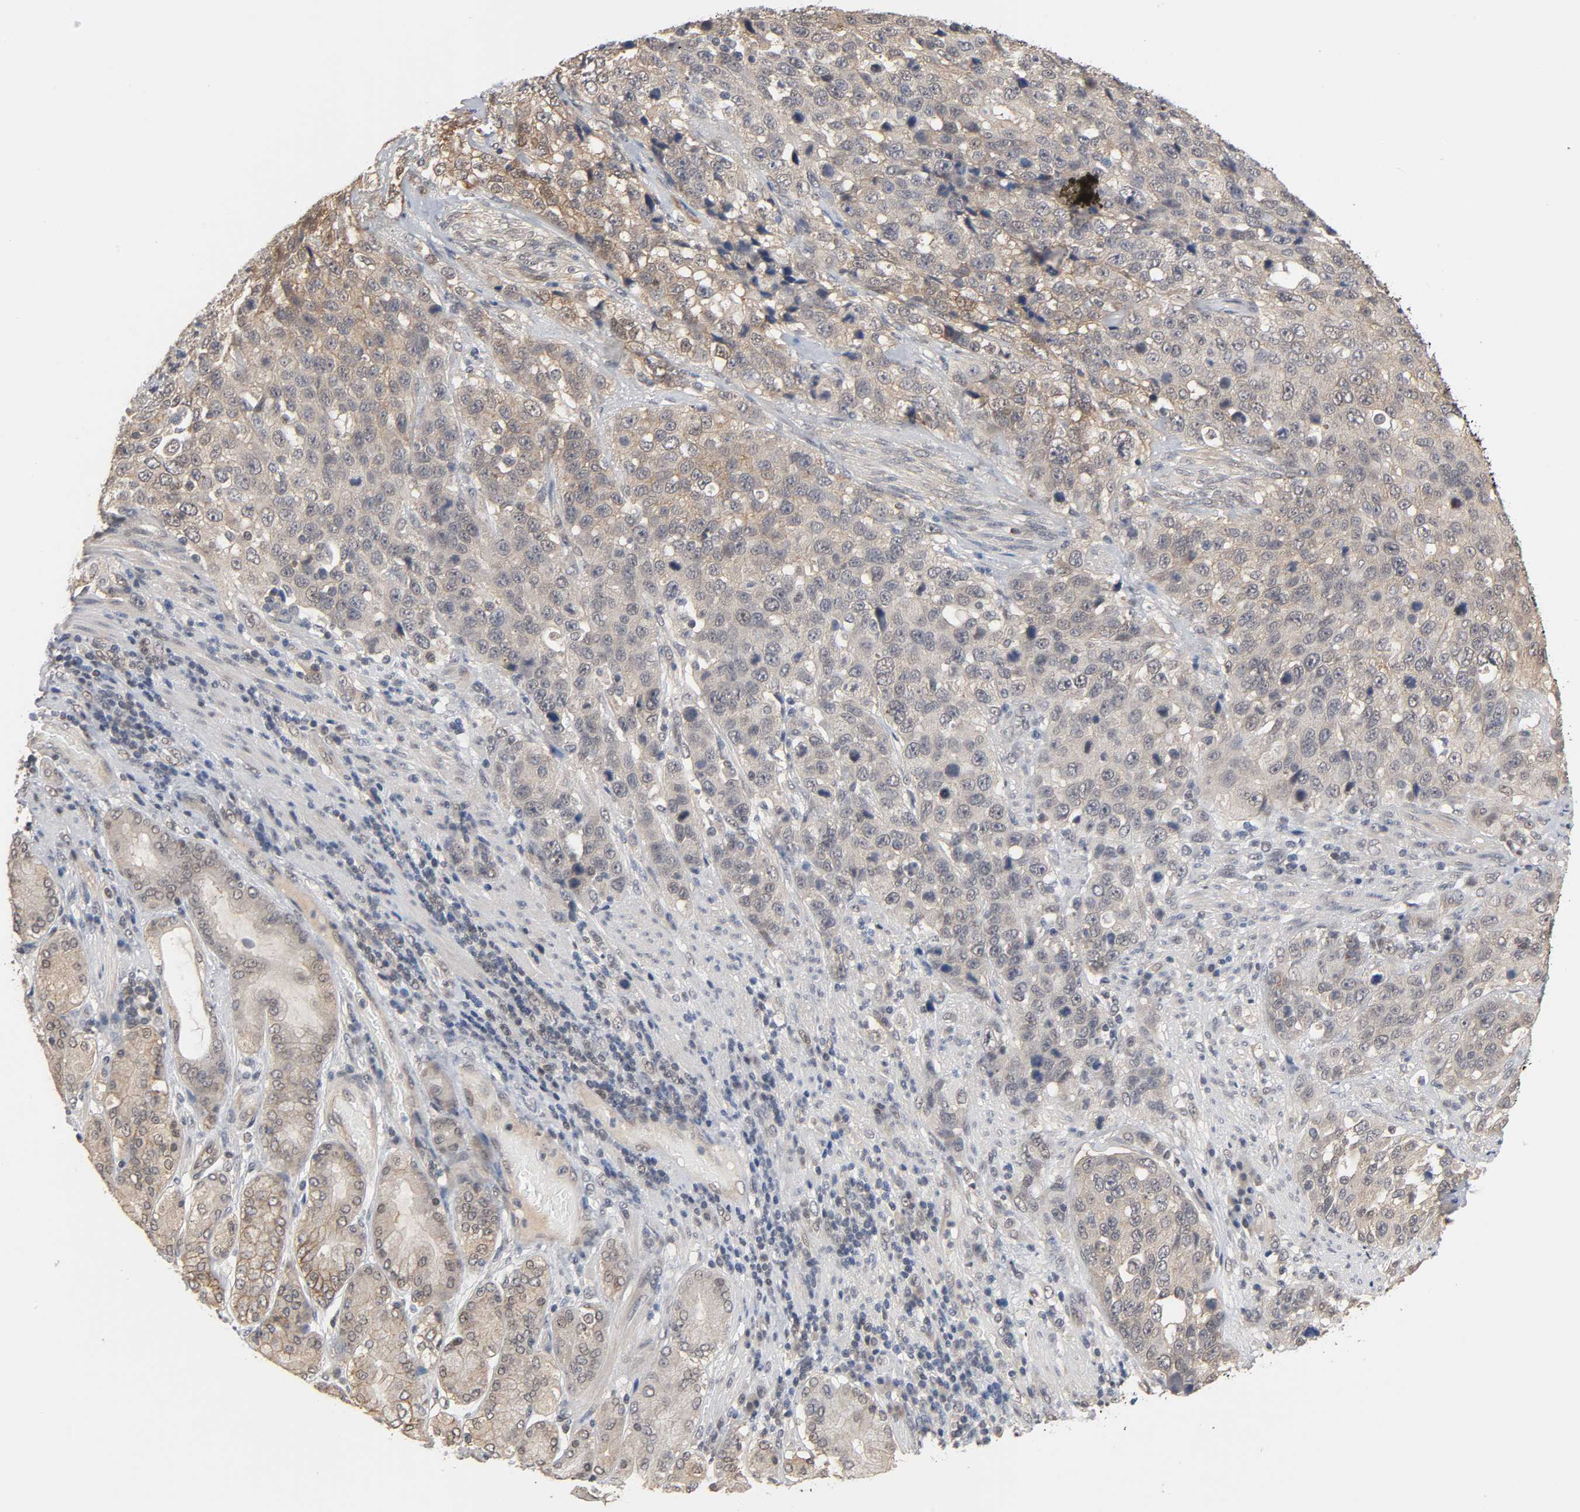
{"staining": {"intensity": "moderate", "quantity": "25%-75%", "location": "cytoplasmic/membranous"}, "tissue": "stomach cancer", "cell_type": "Tumor cells", "image_type": "cancer", "snomed": [{"axis": "morphology", "description": "Normal tissue, NOS"}, {"axis": "morphology", "description": "Adenocarcinoma, NOS"}, {"axis": "topography", "description": "Stomach"}], "caption": "Stomach adenocarcinoma stained with immunohistochemistry displays moderate cytoplasmic/membranous staining in about 25%-75% of tumor cells.", "gene": "HTR1E", "patient": {"sex": "male", "age": 48}}